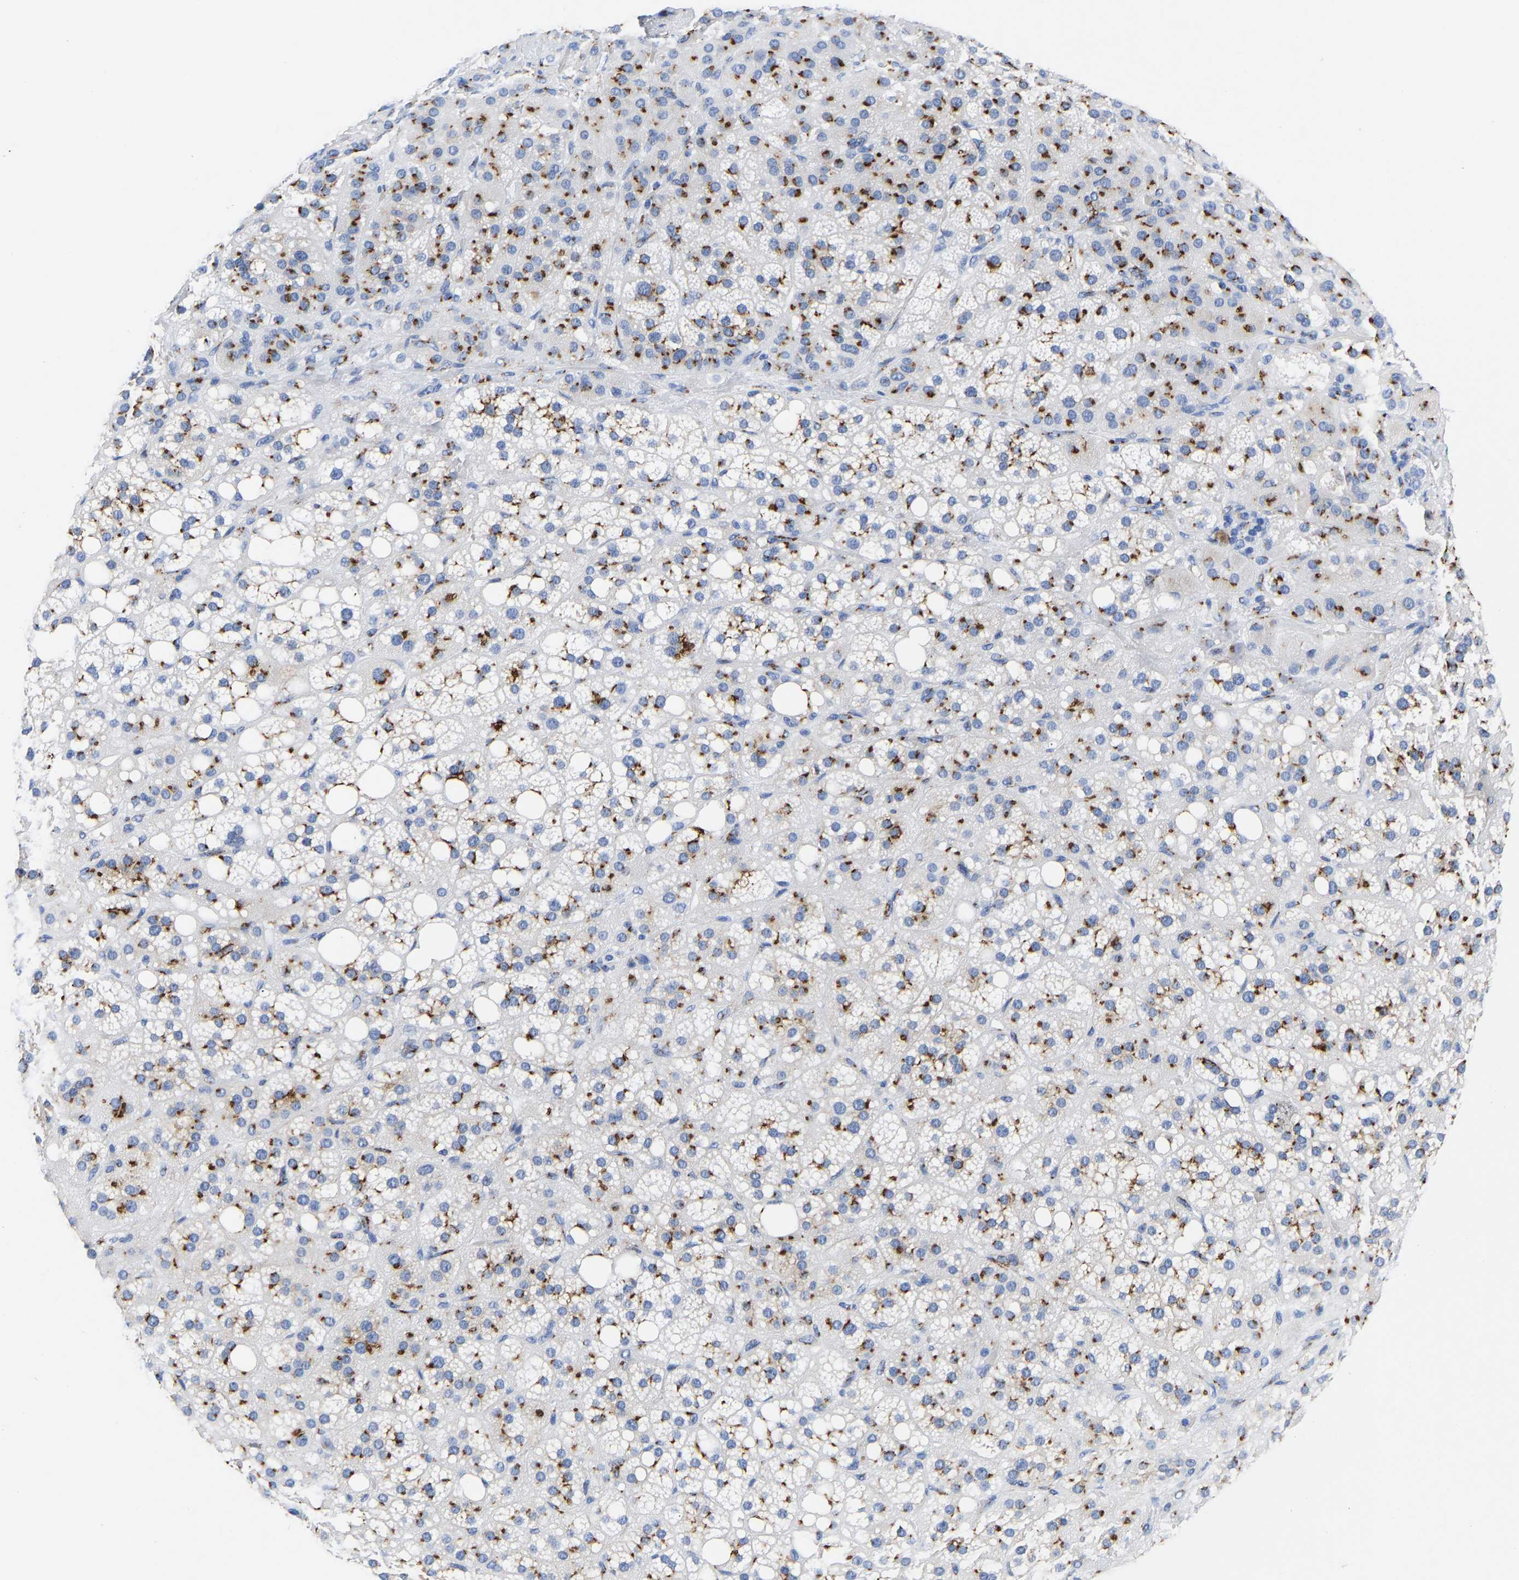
{"staining": {"intensity": "strong", "quantity": ">75%", "location": "cytoplasmic/membranous"}, "tissue": "adrenal gland", "cell_type": "Glandular cells", "image_type": "normal", "snomed": [{"axis": "morphology", "description": "Normal tissue, NOS"}, {"axis": "topography", "description": "Adrenal gland"}], "caption": "Protein analysis of benign adrenal gland displays strong cytoplasmic/membranous staining in approximately >75% of glandular cells.", "gene": "TMEM87A", "patient": {"sex": "female", "age": 59}}